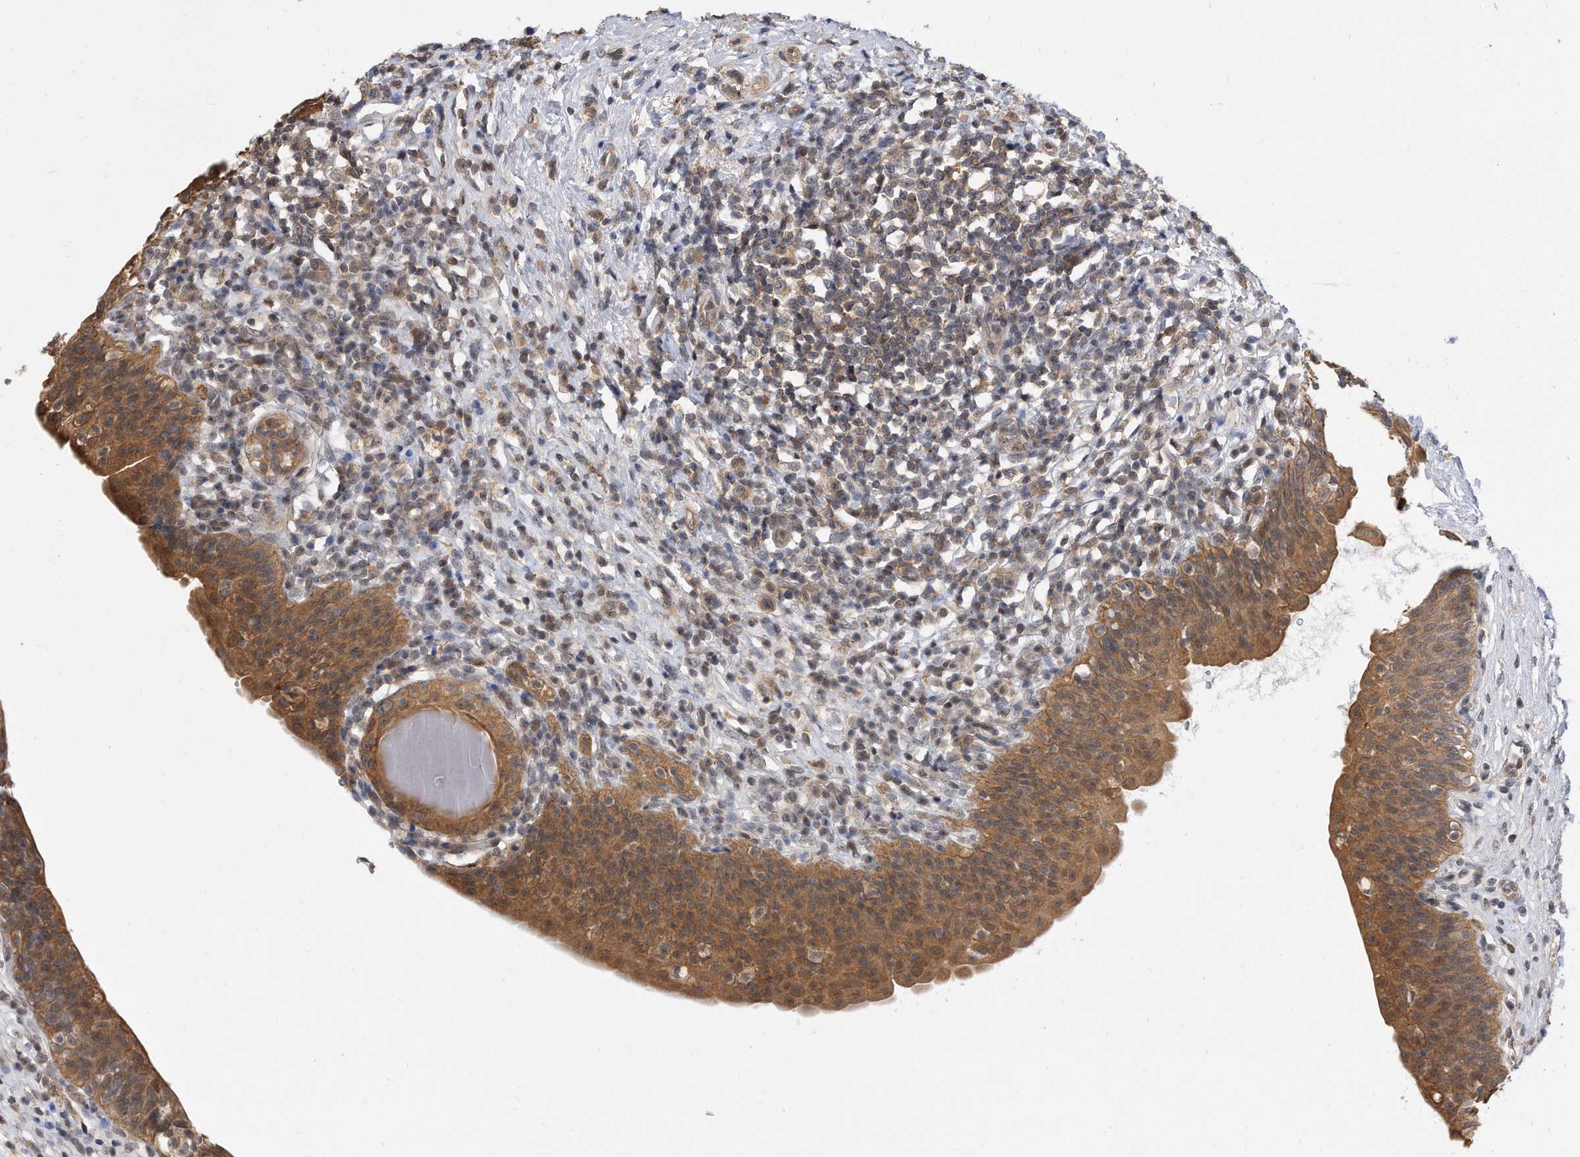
{"staining": {"intensity": "moderate", "quantity": ">75%", "location": "cytoplasmic/membranous,nuclear"}, "tissue": "urinary bladder", "cell_type": "Urothelial cells", "image_type": "normal", "snomed": [{"axis": "morphology", "description": "Normal tissue, NOS"}, {"axis": "topography", "description": "Urinary bladder"}], "caption": "Protein positivity by IHC demonstrates moderate cytoplasmic/membranous,nuclear expression in about >75% of urothelial cells in normal urinary bladder. The staining was performed using DAB, with brown indicating positive protein expression. Nuclei are stained blue with hematoxylin.", "gene": "TCP1", "patient": {"sex": "male", "age": 83}}